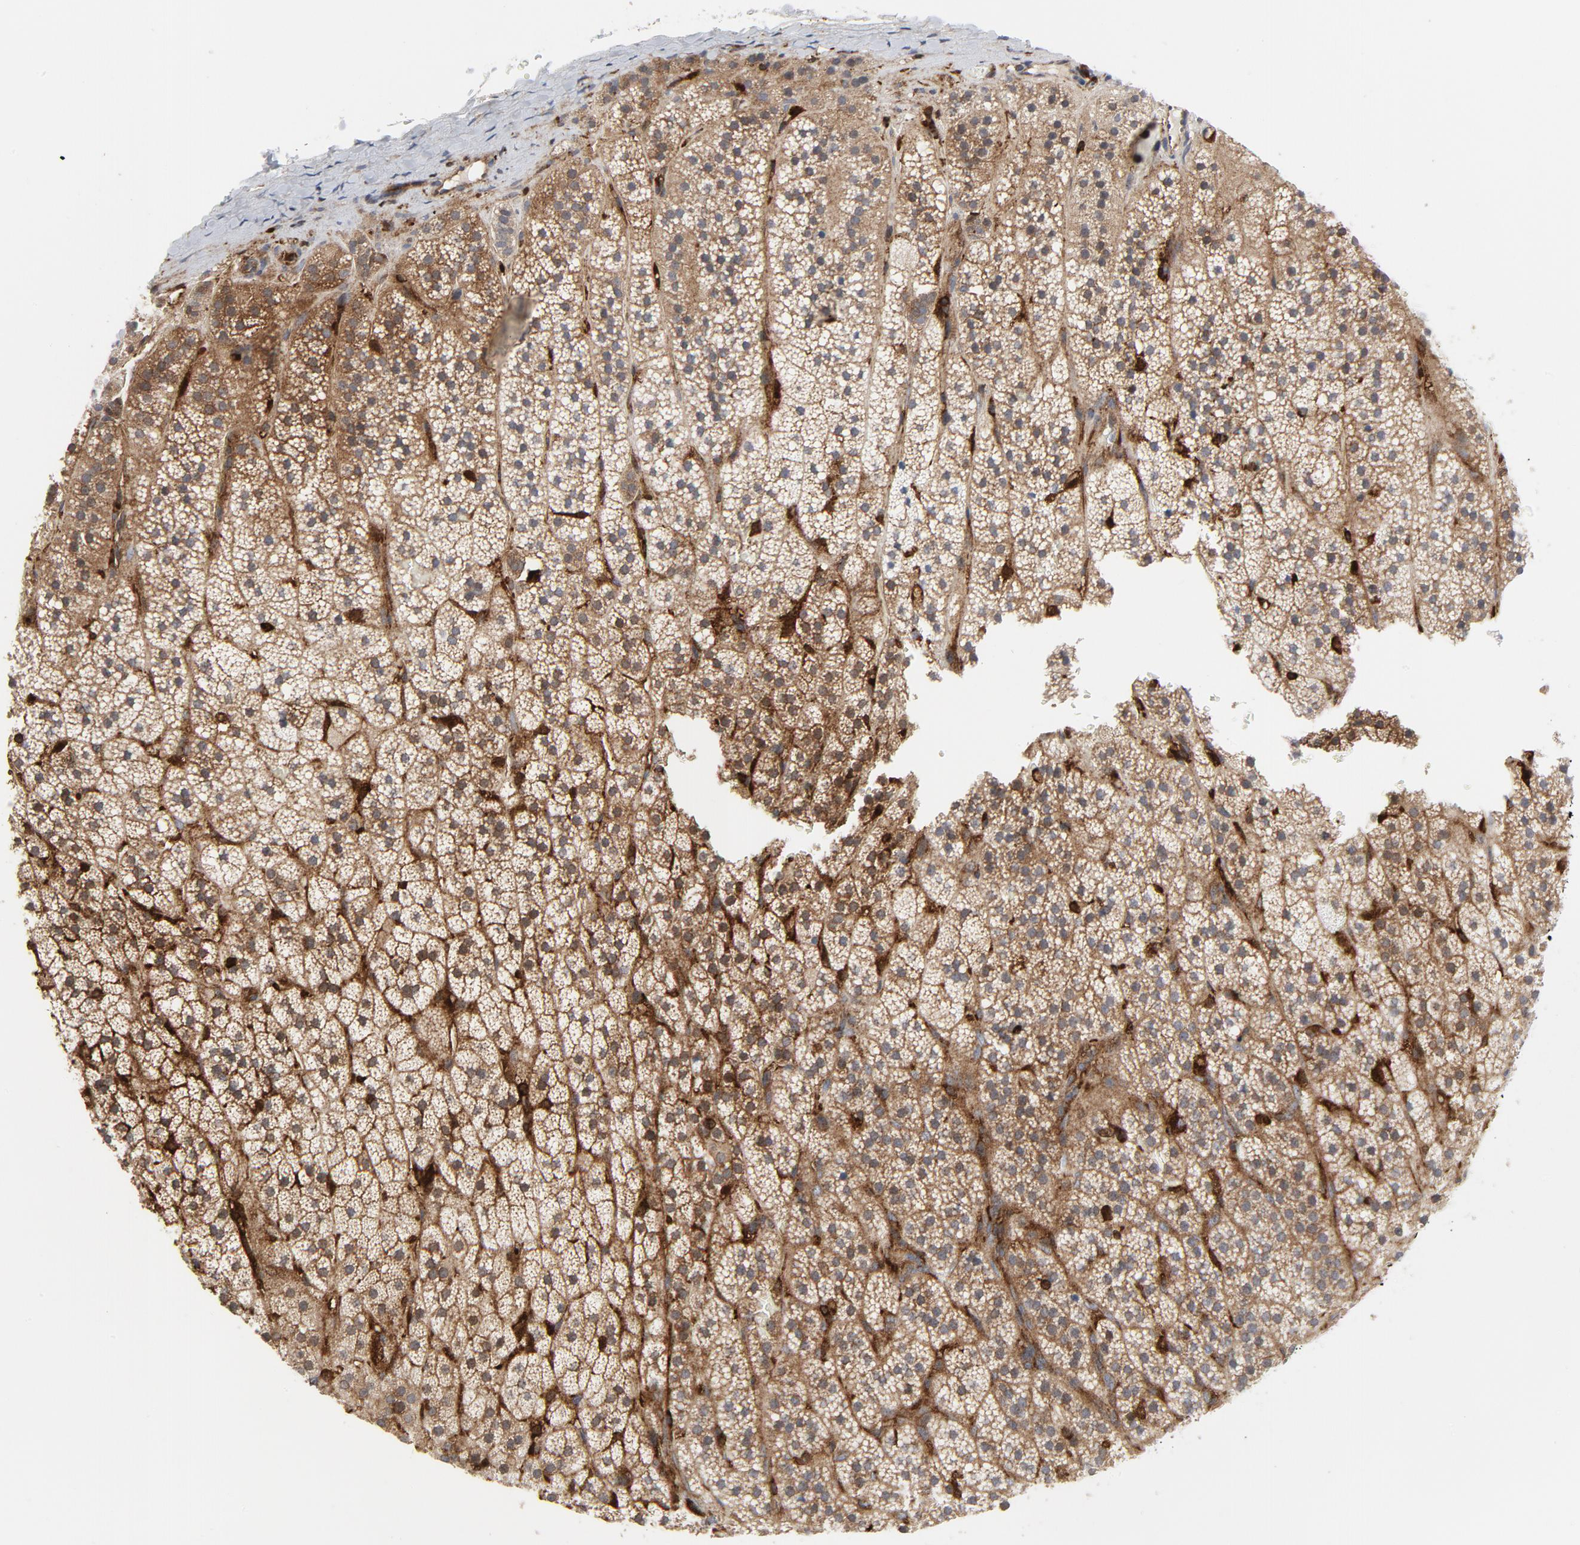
{"staining": {"intensity": "strong", "quantity": ">75%", "location": "cytoplasmic/membranous"}, "tissue": "adrenal gland", "cell_type": "Glandular cells", "image_type": "normal", "snomed": [{"axis": "morphology", "description": "Normal tissue, NOS"}, {"axis": "topography", "description": "Adrenal gland"}], "caption": "IHC micrograph of unremarkable adrenal gland: adrenal gland stained using immunohistochemistry (IHC) exhibits high levels of strong protein expression localized specifically in the cytoplasmic/membranous of glandular cells, appearing as a cytoplasmic/membranous brown color.", "gene": "YES1", "patient": {"sex": "male", "age": 35}}